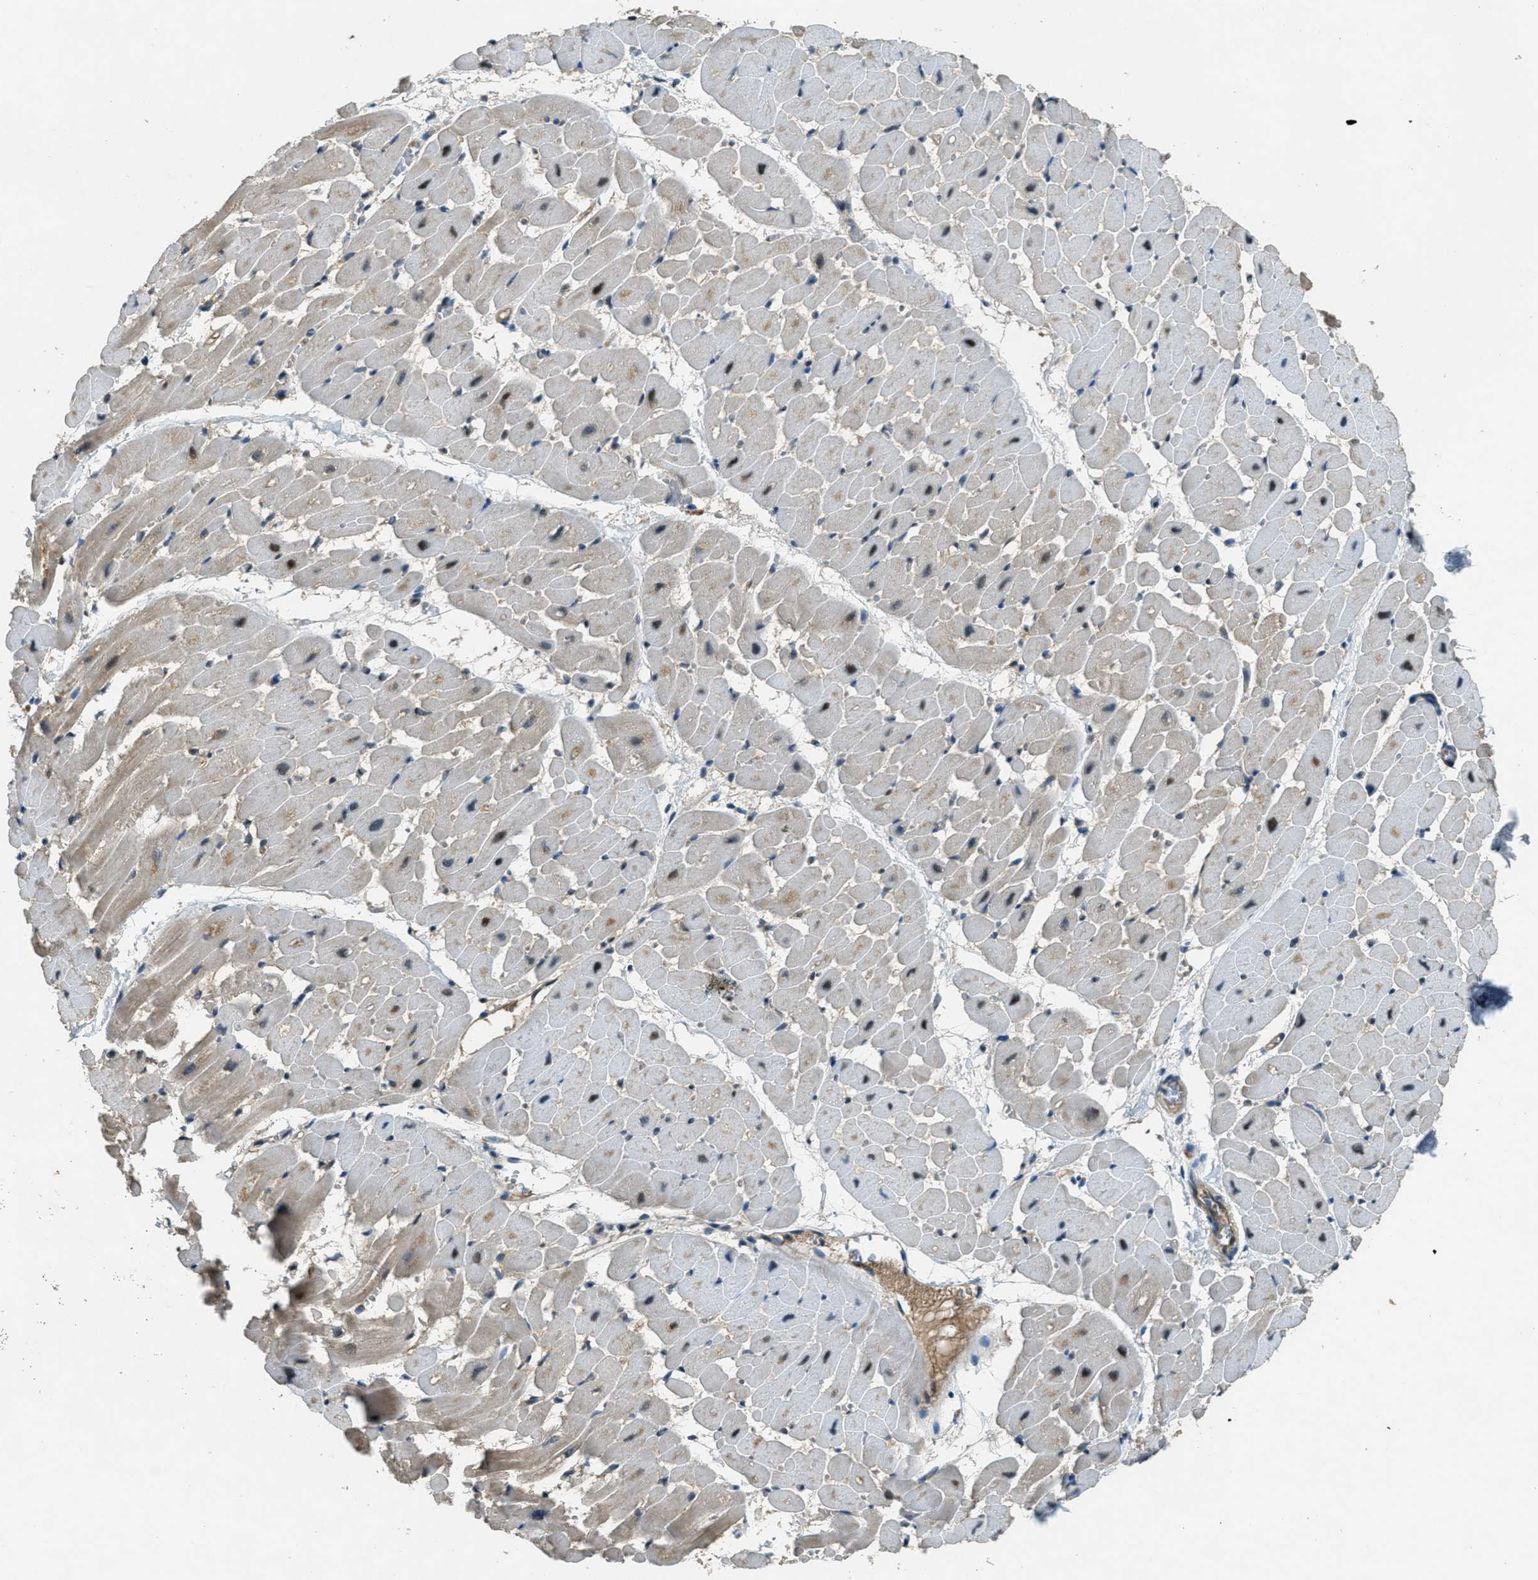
{"staining": {"intensity": "moderate", "quantity": "25%-75%", "location": "cytoplasmic/membranous,nuclear"}, "tissue": "heart muscle", "cell_type": "Cardiomyocytes", "image_type": "normal", "snomed": [{"axis": "morphology", "description": "Normal tissue, NOS"}, {"axis": "topography", "description": "Heart"}], "caption": "Moderate cytoplasmic/membranous,nuclear staining is seen in about 25%-75% of cardiomyocytes in benign heart muscle. The staining was performed using DAB (3,3'-diaminobenzidine) to visualize the protein expression in brown, while the nuclei were stained in blue with hematoxylin (Magnification: 20x).", "gene": "DUSP6", "patient": {"sex": "male", "age": 45}}